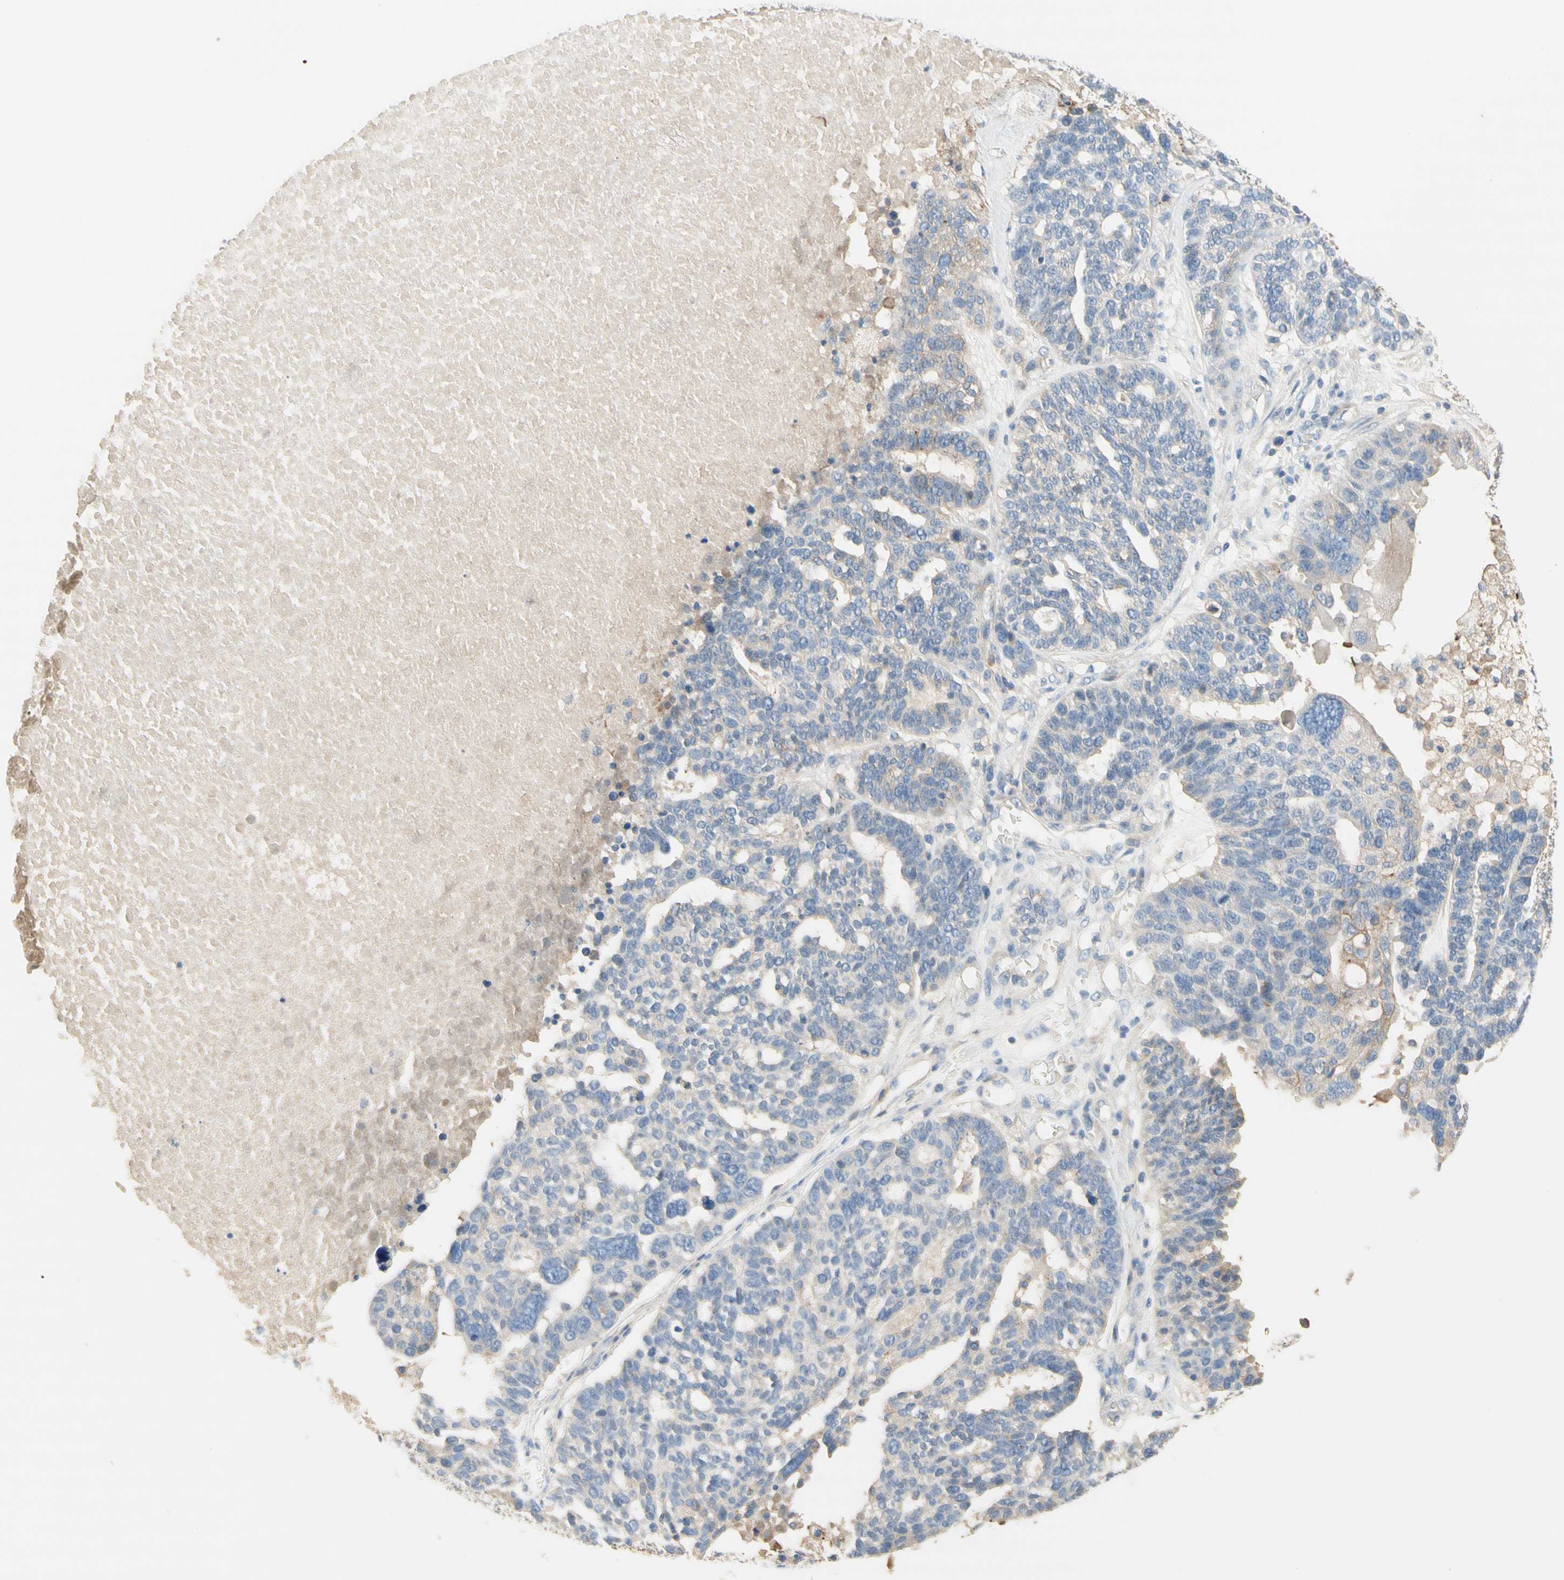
{"staining": {"intensity": "weak", "quantity": "25%-75%", "location": "cytoplasmic/membranous"}, "tissue": "ovarian cancer", "cell_type": "Tumor cells", "image_type": "cancer", "snomed": [{"axis": "morphology", "description": "Cystadenocarcinoma, serous, NOS"}, {"axis": "topography", "description": "Ovary"}], "caption": "The image reveals immunohistochemical staining of serous cystadenocarcinoma (ovarian). There is weak cytoplasmic/membranous staining is seen in approximately 25%-75% of tumor cells.", "gene": "NECTIN4", "patient": {"sex": "female", "age": 59}}